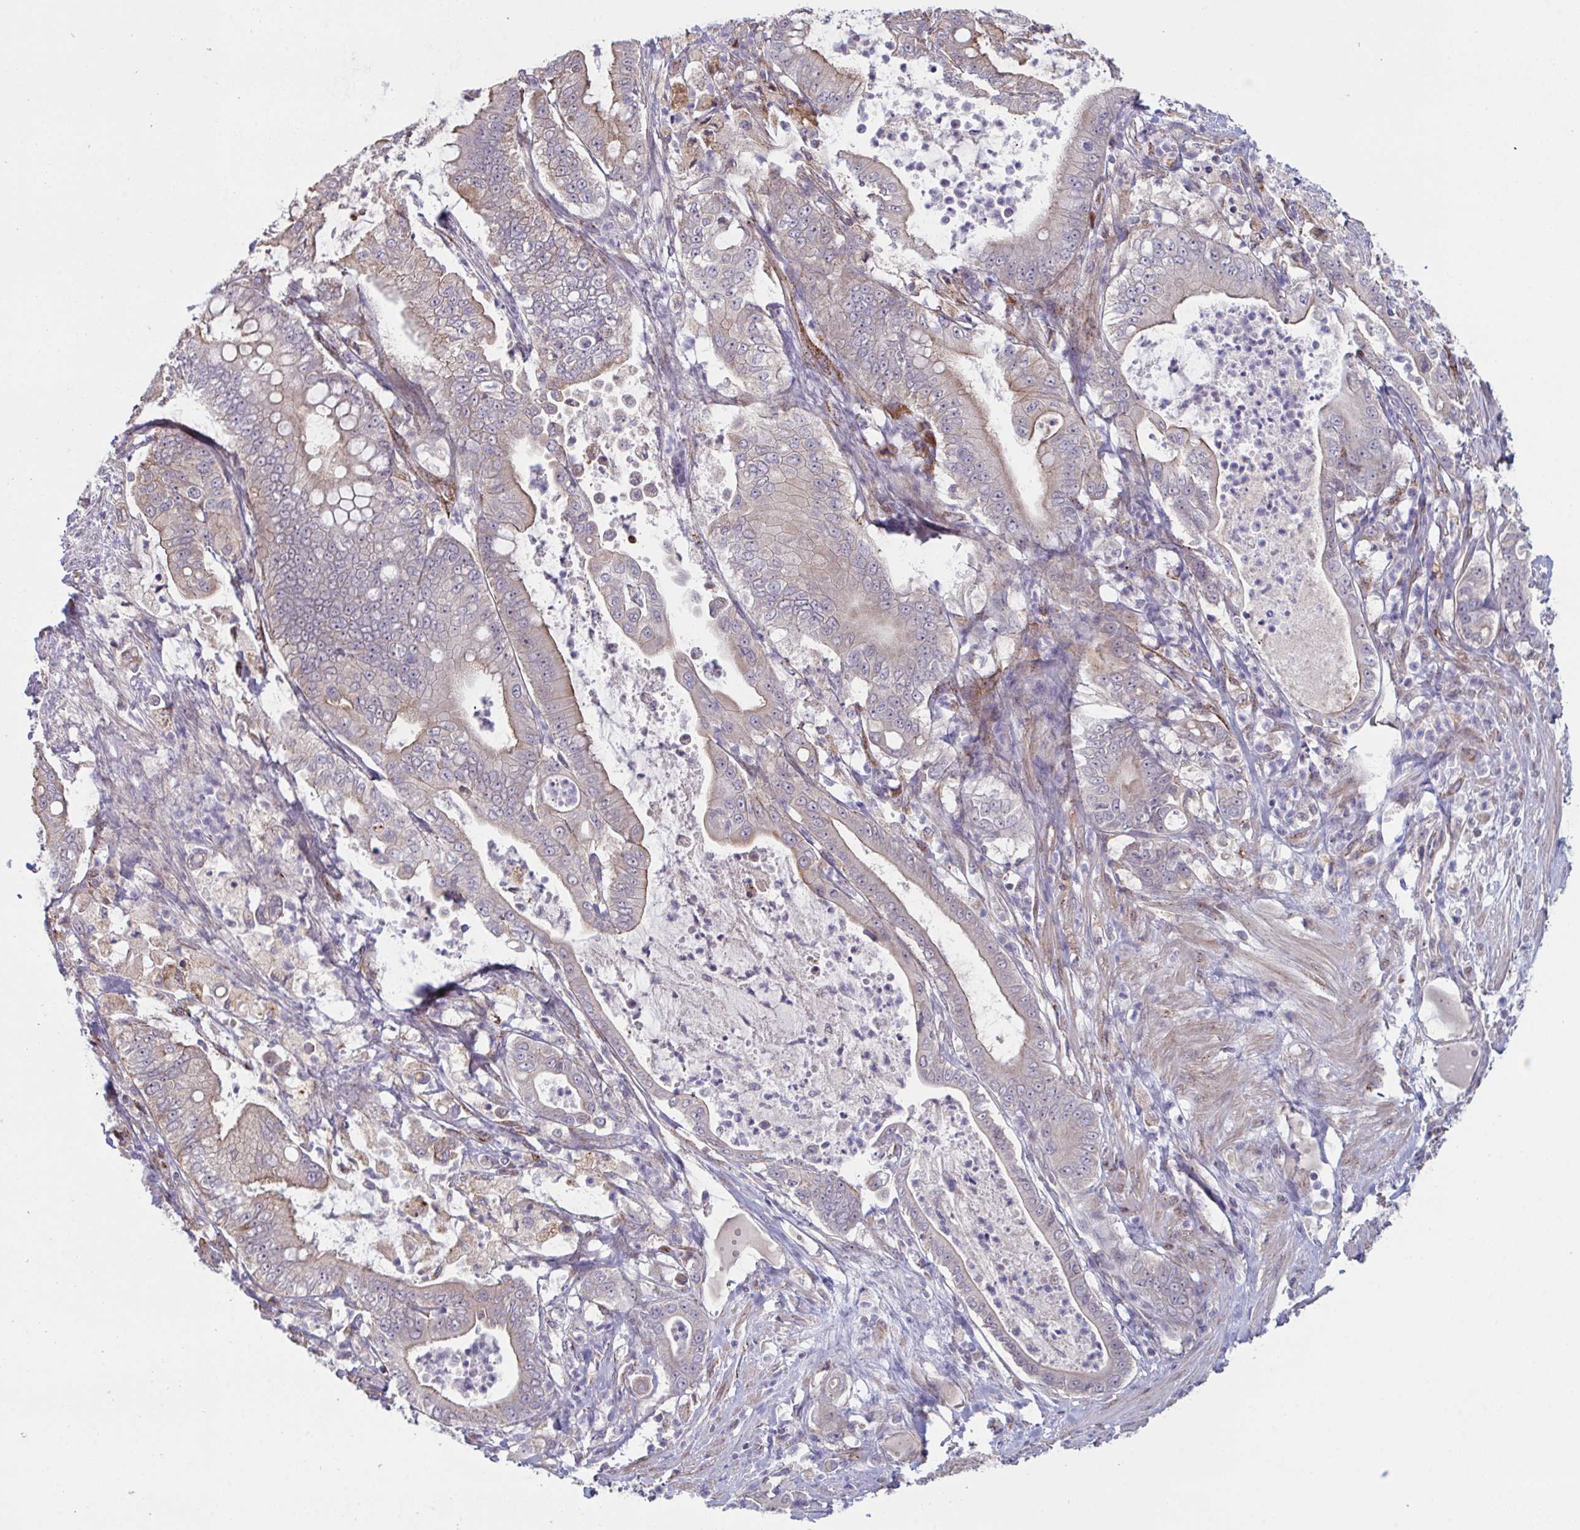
{"staining": {"intensity": "moderate", "quantity": "25%-75%", "location": "cytoplasmic/membranous"}, "tissue": "pancreatic cancer", "cell_type": "Tumor cells", "image_type": "cancer", "snomed": [{"axis": "morphology", "description": "Adenocarcinoma, NOS"}, {"axis": "topography", "description": "Pancreas"}], "caption": "Pancreatic adenocarcinoma was stained to show a protein in brown. There is medium levels of moderate cytoplasmic/membranous expression in approximately 25%-75% of tumor cells.", "gene": "XAF1", "patient": {"sex": "male", "age": 71}}